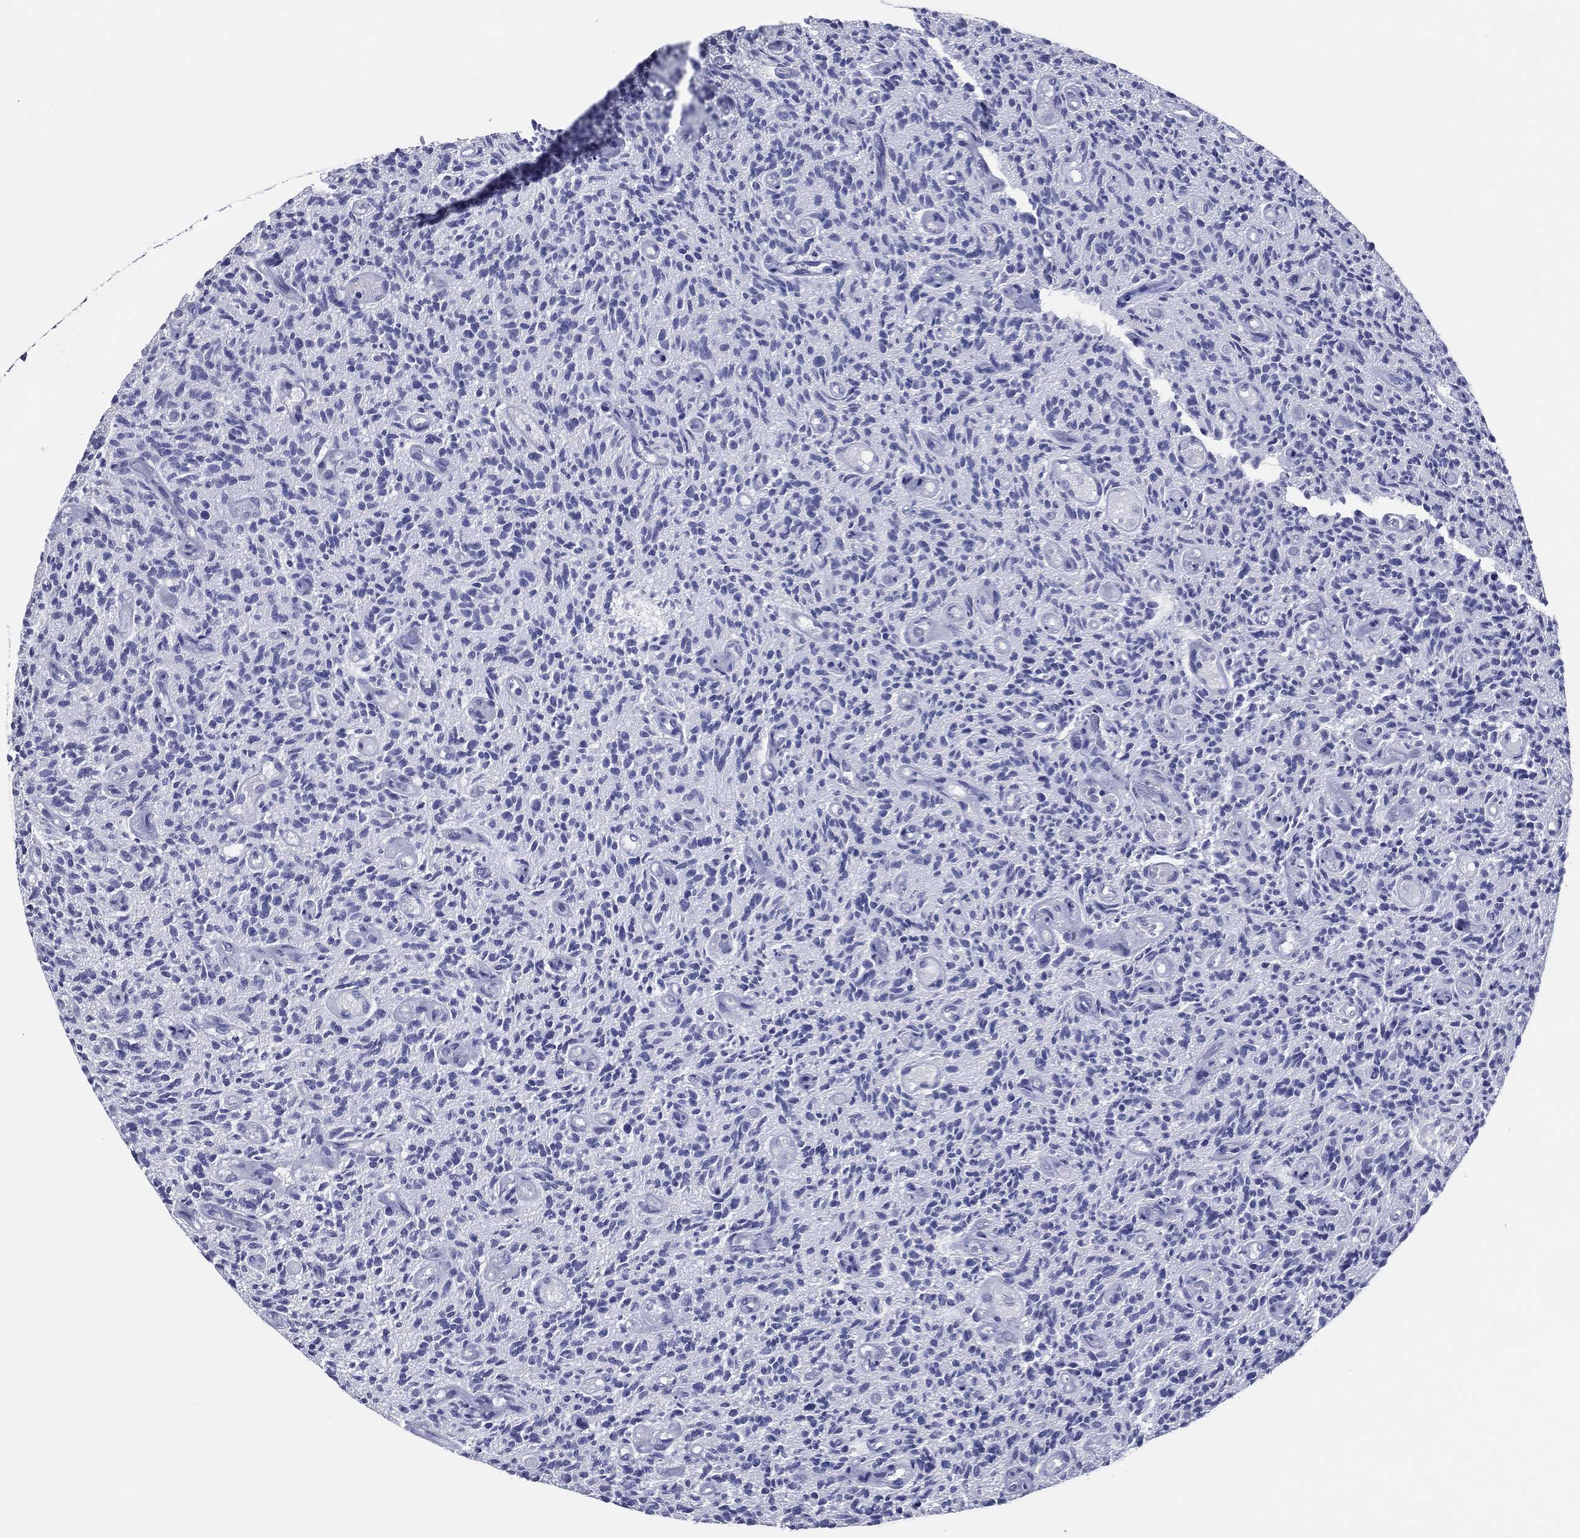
{"staining": {"intensity": "negative", "quantity": "none", "location": "none"}, "tissue": "glioma", "cell_type": "Tumor cells", "image_type": "cancer", "snomed": [{"axis": "morphology", "description": "Glioma, malignant, High grade"}, {"axis": "topography", "description": "Brain"}], "caption": "IHC image of neoplastic tissue: malignant glioma (high-grade) stained with DAB (3,3'-diaminobenzidine) reveals no significant protein expression in tumor cells.", "gene": "TFAP2A", "patient": {"sex": "male", "age": 64}}